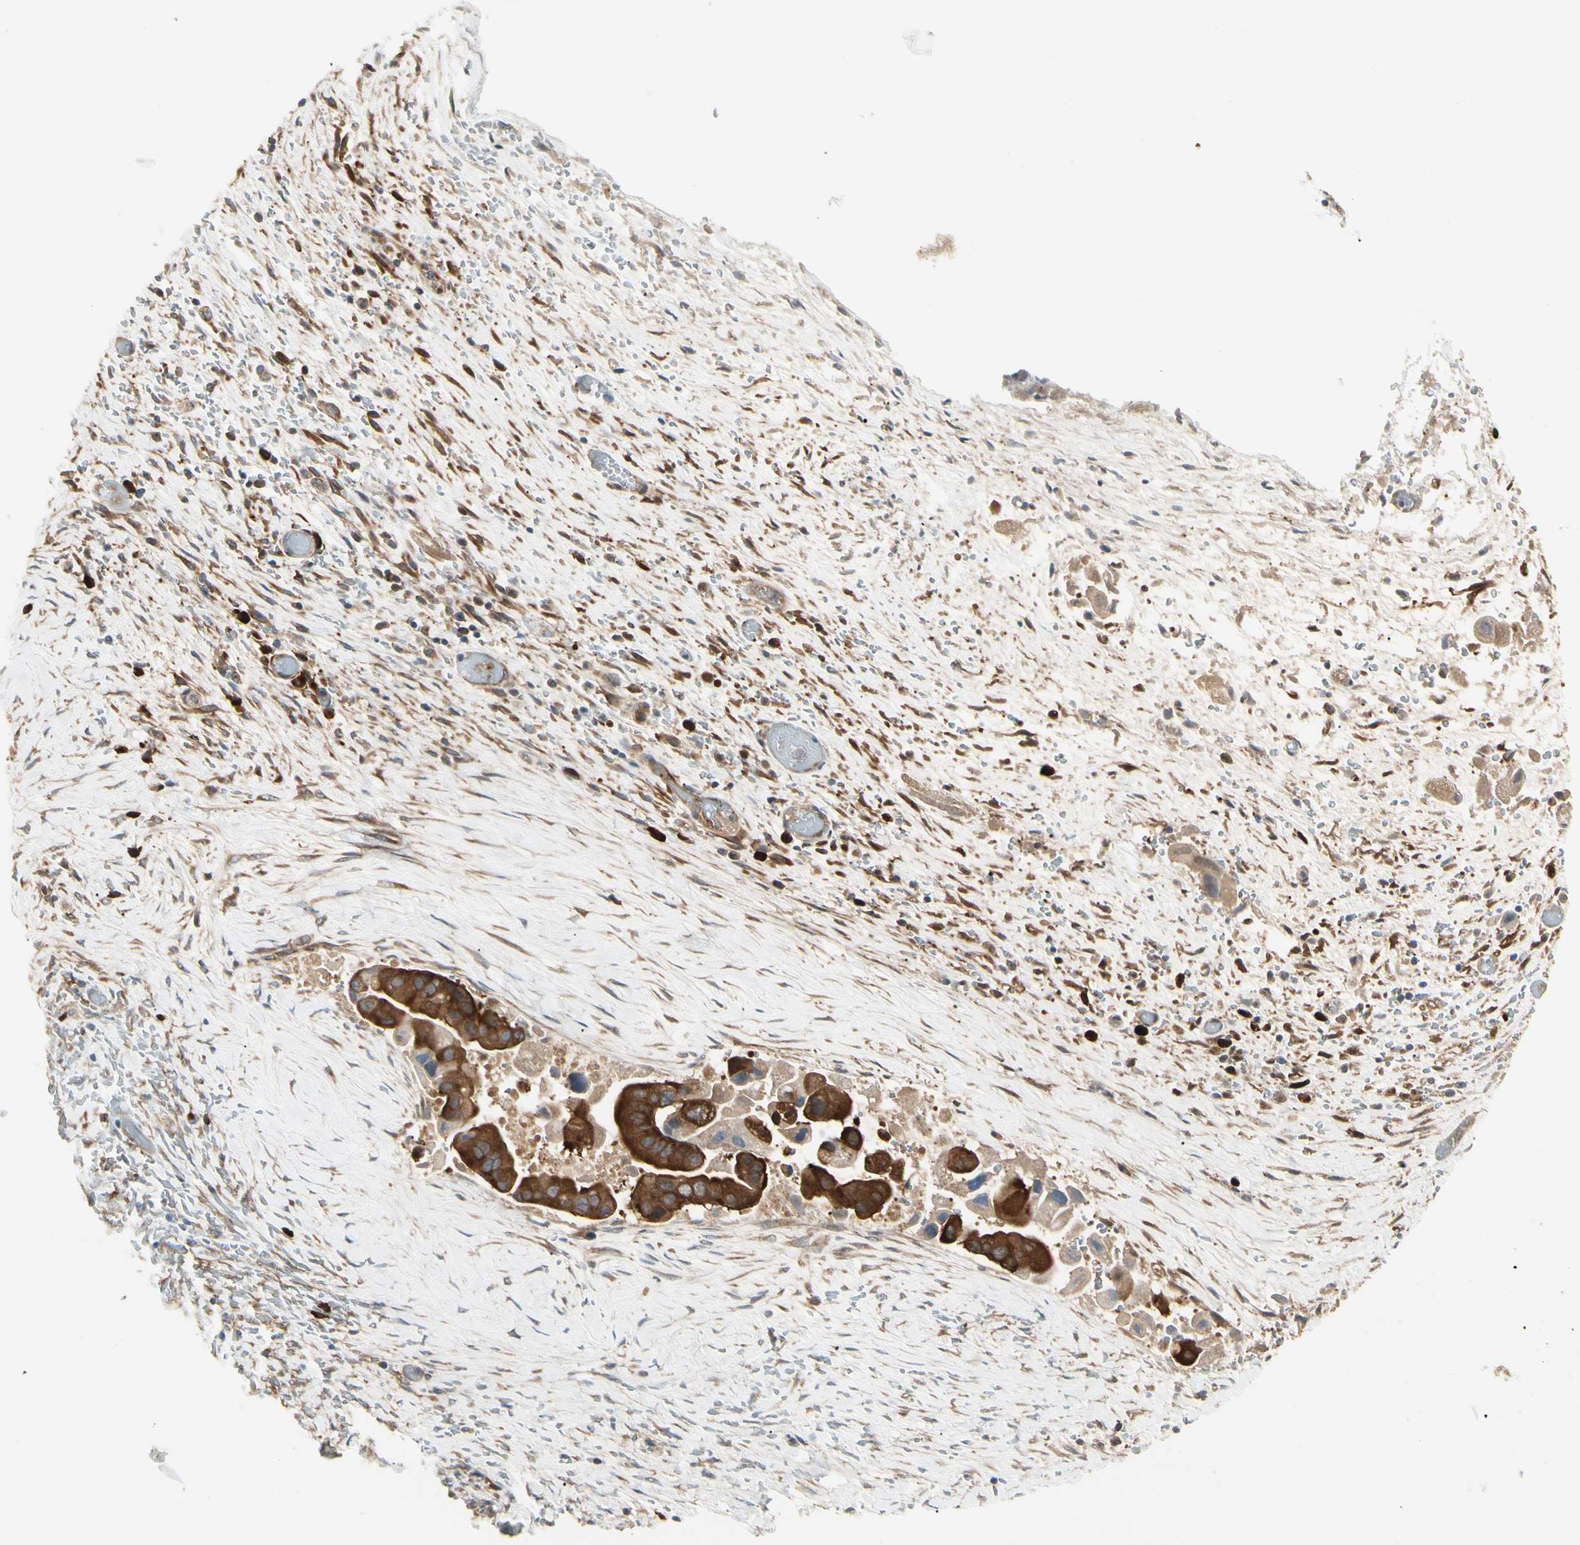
{"staining": {"intensity": "strong", "quantity": ">75%", "location": "cytoplasmic/membranous"}, "tissue": "liver cancer", "cell_type": "Tumor cells", "image_type": "cancer", "snomed": [{"axis": "morphology", "description": "Normal tissue, NOS"}, {"axis": "morphology", "description": "Cholangiocarcinoma"}, {"axis": "topography", "description": "Liver"}, {"axis": "topography", "description": "Peripheral nerve tissue"}], "caption": "Human liver cancer (cholangiocarcinoma) stained with a brown dye reveals strong cytoplasmic/membranous positive staining in approximately >75% of tumor cells.", "gene": "NME1-NME2", "patient": {"sex": "male", "age": 50}}